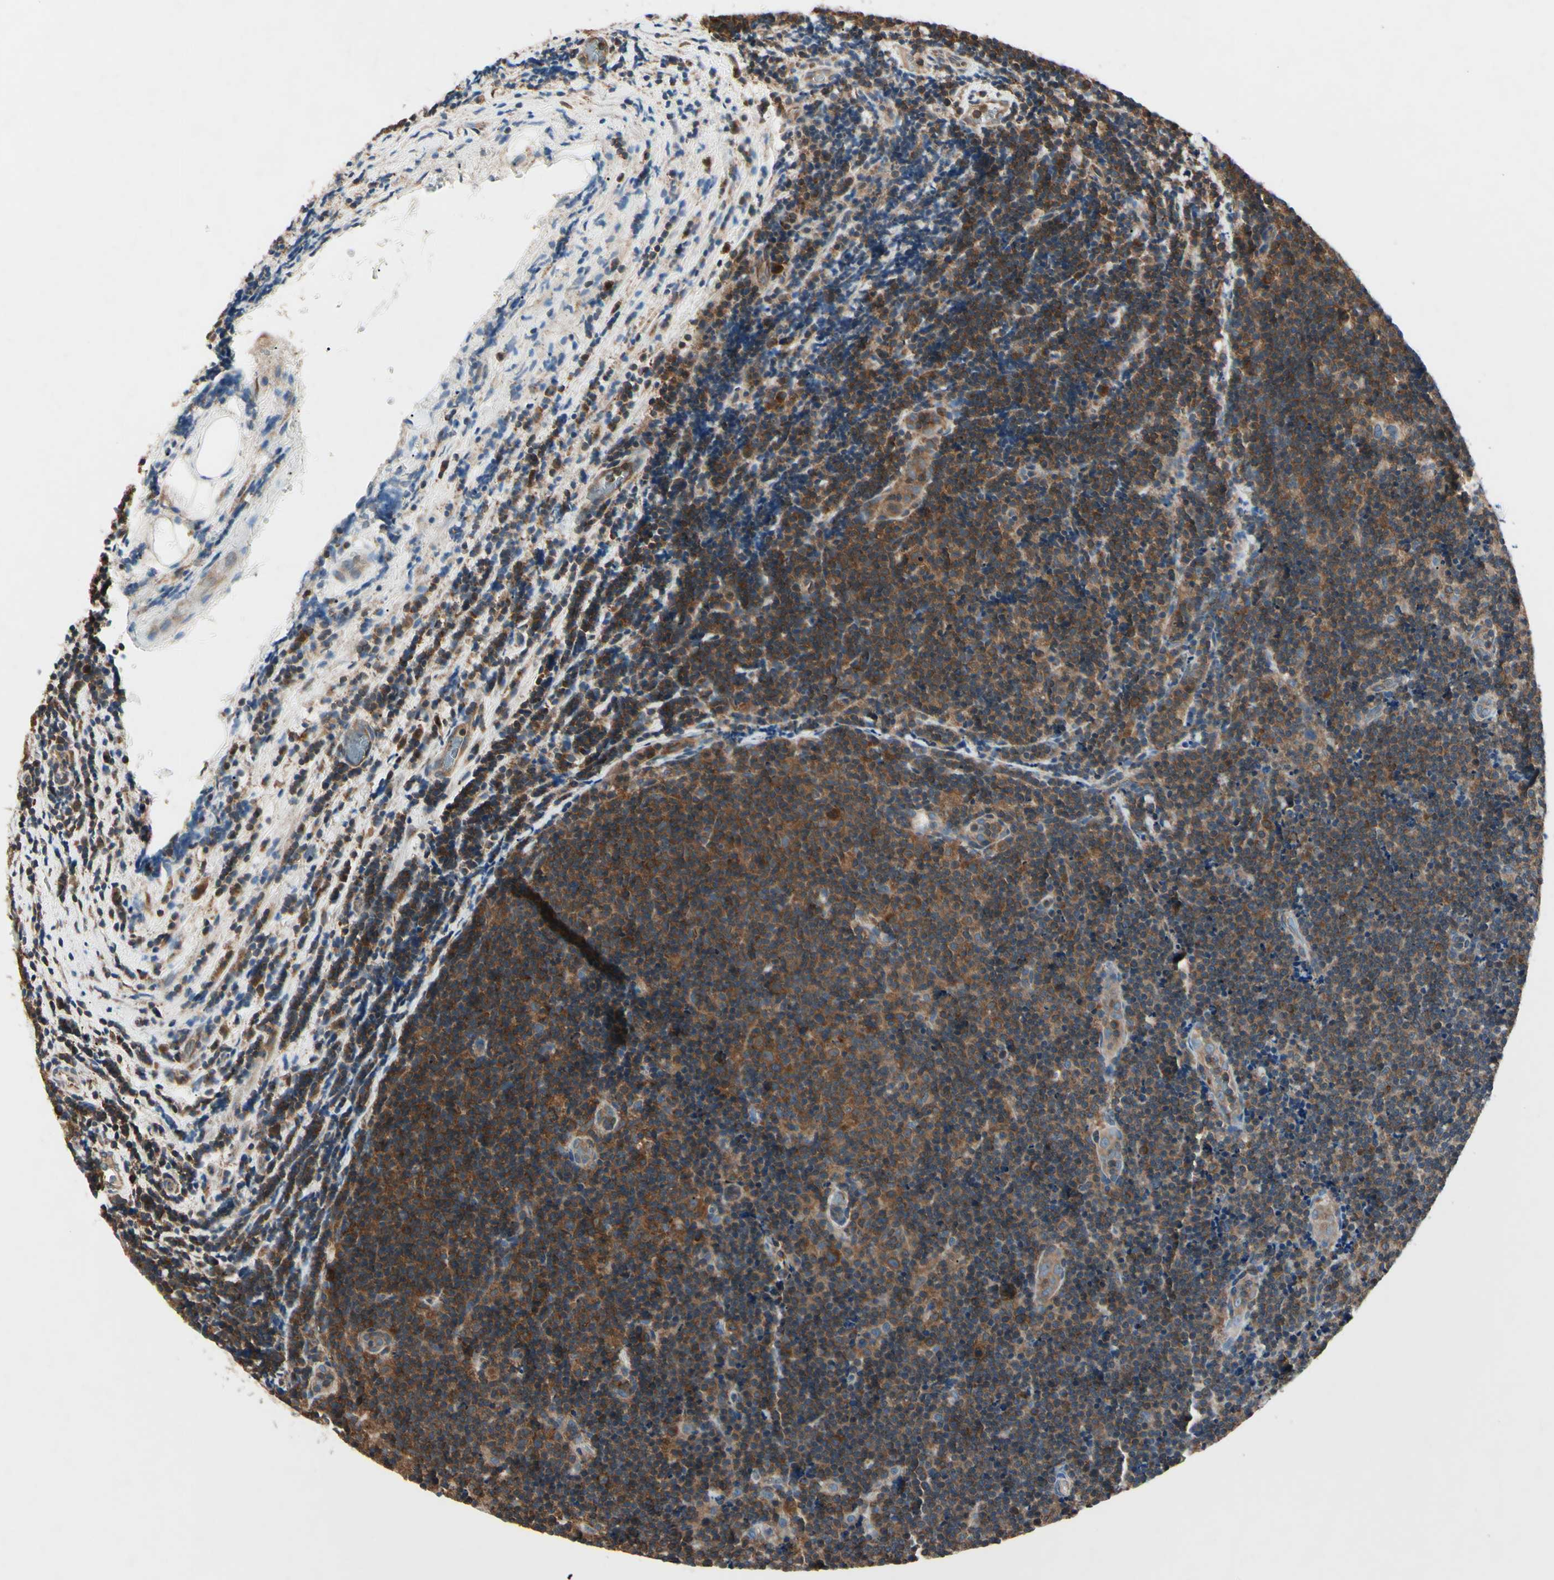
{"staining": {"intensity": "strong", "quantity": "25%-75%", "location": "cytoplasmic/membranous"}, "tissue": "lymphoma", "cell_type": "Tumor cells", "image_type": "cancer", "snomed": [{"axis": "morphology", "description": "Malignant lymphoma, non-Hodgkin's type, Low grade"}, {"axis": "topography", "description": "Lymph node"}], "caption": "Lymphoma stained for a protein demonstrates strong cytoplasmic/membranous positivity in tumor cells.", "gene": "MAPRE1", "patient": {"sex": "male", "age": 83}}